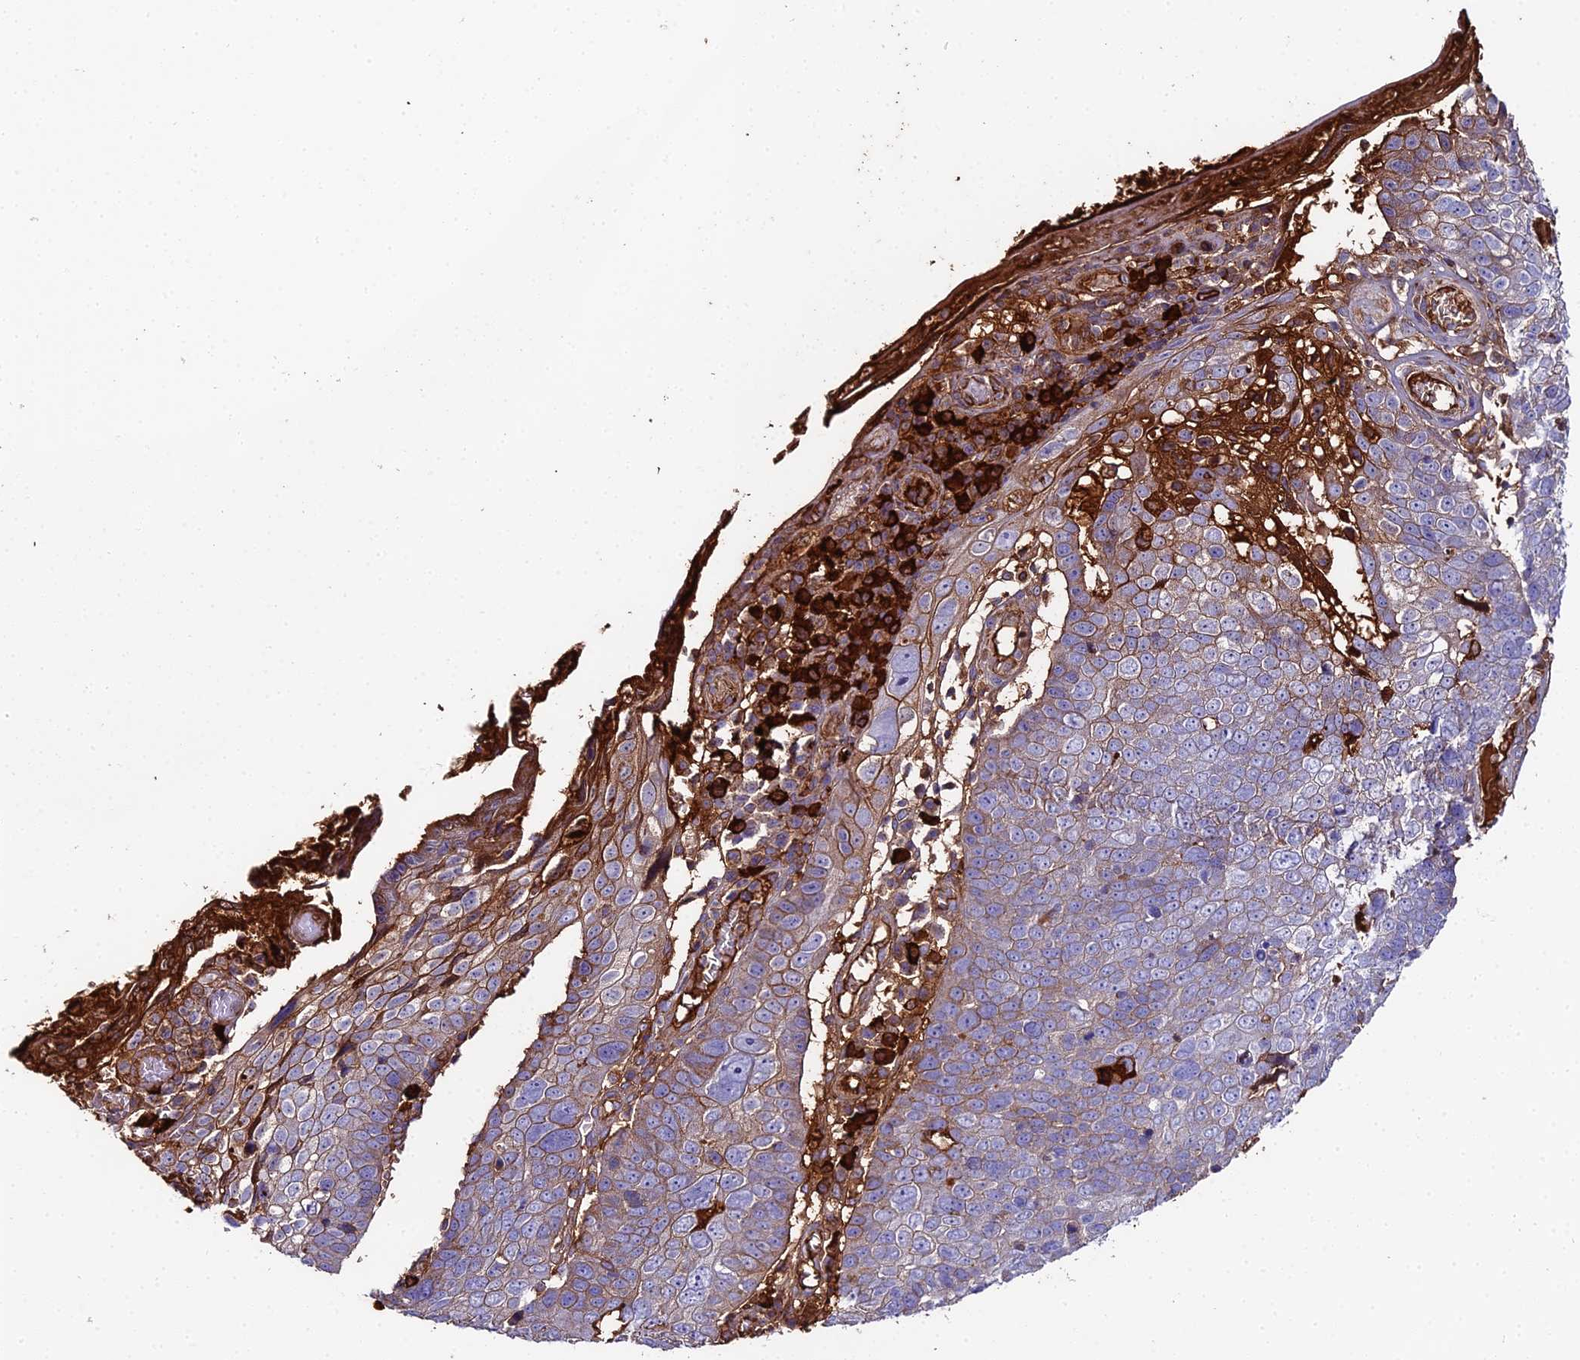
{"staining": {"intensity": "weak", "quantity": "<25%", "location": "cytoplasmic/membranous"}, "tissue": "skin cancer", "cell_type": "Tumor cells", "image_type": "cancer", "snomed": [{"axis": "morphology", "description": "Squamous cell carcinoma, NOS"}, {"axis": "topography", "description": "Skin"}], "caption": "Tumor cells are negative for brown protein staining in skin cancer (squamous cell carcinoma). (Stains: DAB (3,3'-diaminobenzidine) immunohistochemistry with hematoxylin counter stain, Microscopy: brightfield microscopy at high magnification).", "gene": "BEX4", "patient": {"sex": "male", "age": 71}}